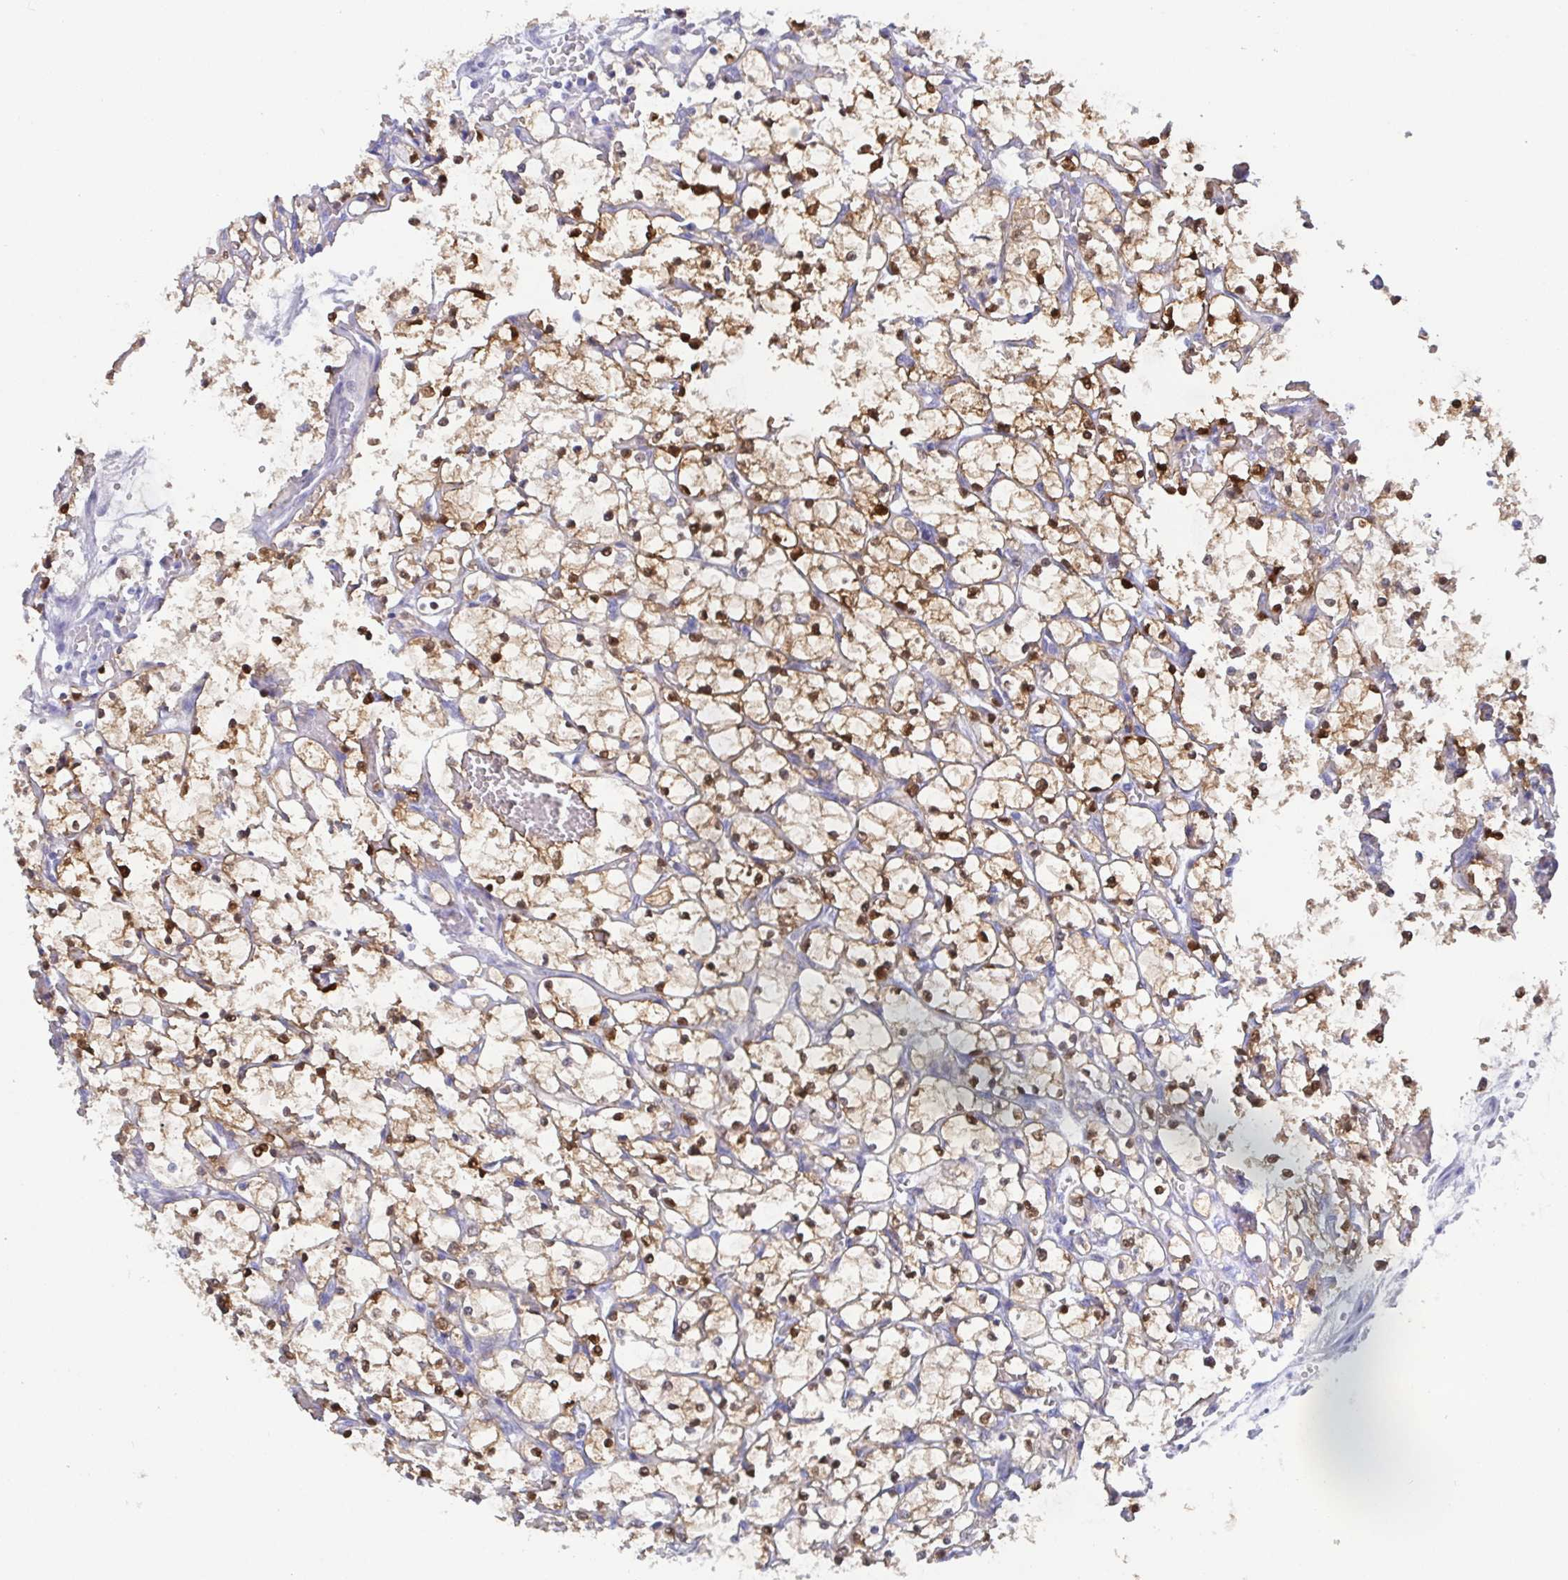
{"staining": {"intensity": "moderate", "quantity": ">75%", "location": "cytoplasmic/membranous,nuclear"}, "tissue": "renal cancer", "cell_type": "Tumor cells", "image_type": "cancer", "snomed": [{"axis": "morphology", "description": "Adenocarcinoma, NOS"}, {"axis": "topography", "description": "Kidney"}], "caption": "Immunohistochemical staining of human renal cancer (adenocarcinoma) shows medium levels of moderate cytoplasmic/membranous and nuclear staining in approximately >75% of tumor cells.", "gene": "SCGN", "patient": {"sex": "female", "age": 69}}